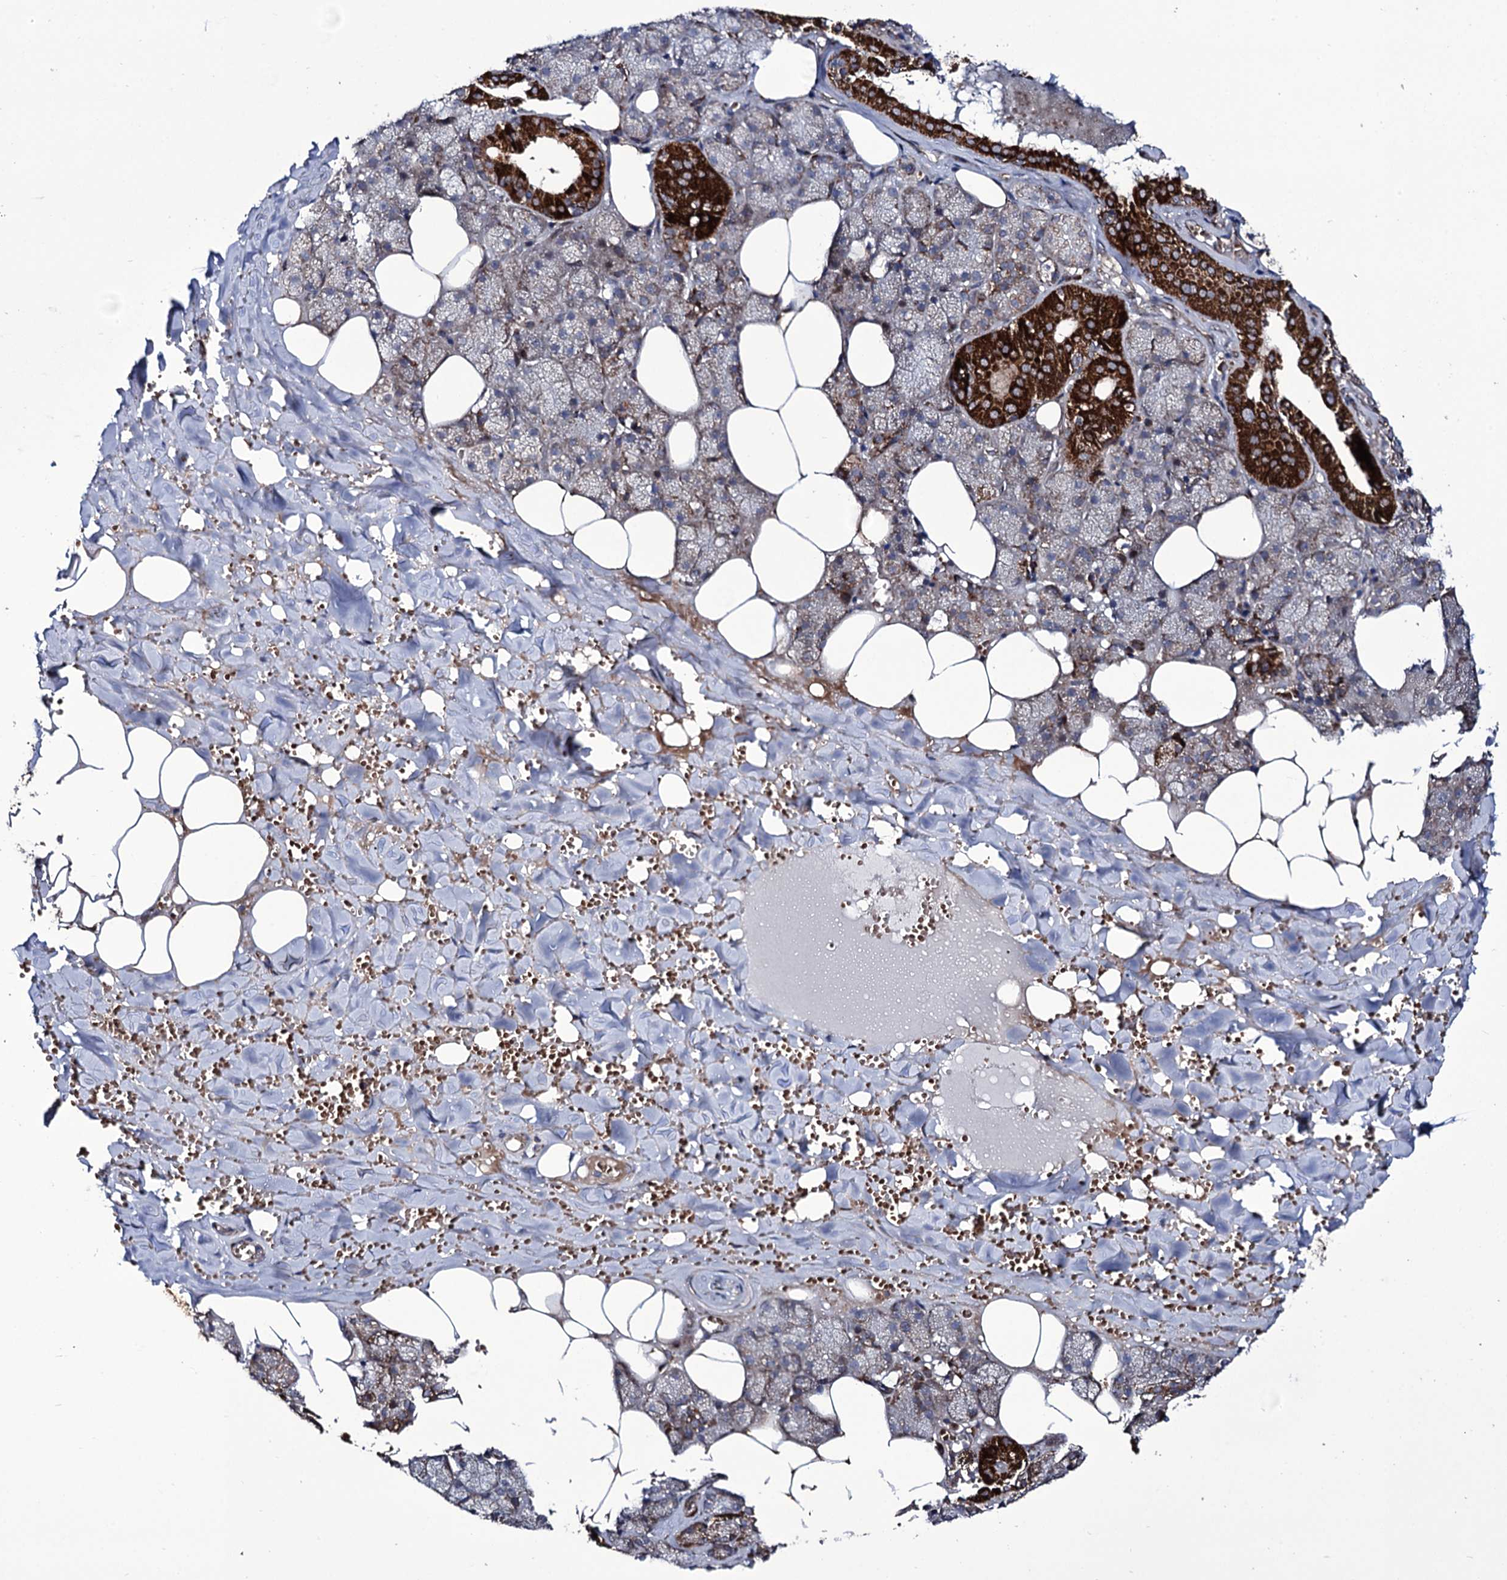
{"staining": {"intensity": "strong", "quantity": "<25%", "location": "cytoplasmic/membranous"}, "tissue": "salivary gland", "cell_type": "Glandular cells", "image_type": "normal", "snomed": [{"axis": "morphology", "description": "Normal tissue, NOS"}, {"axis": "topography", "description": "Salivary gland"}], "caption": "A medium amount of strong cytoplasmic/membranous staining is appreciated in about <25% of glandular cells in unremarkable salivary gland. The staining was performed using DAB to visualize the protein expression in brown, while the nuclei were stained in blue with hematoxylin (Magnification: 20x).", "gene": "TUBGCP5", "patient": {"sex": "male", "age": 62}}